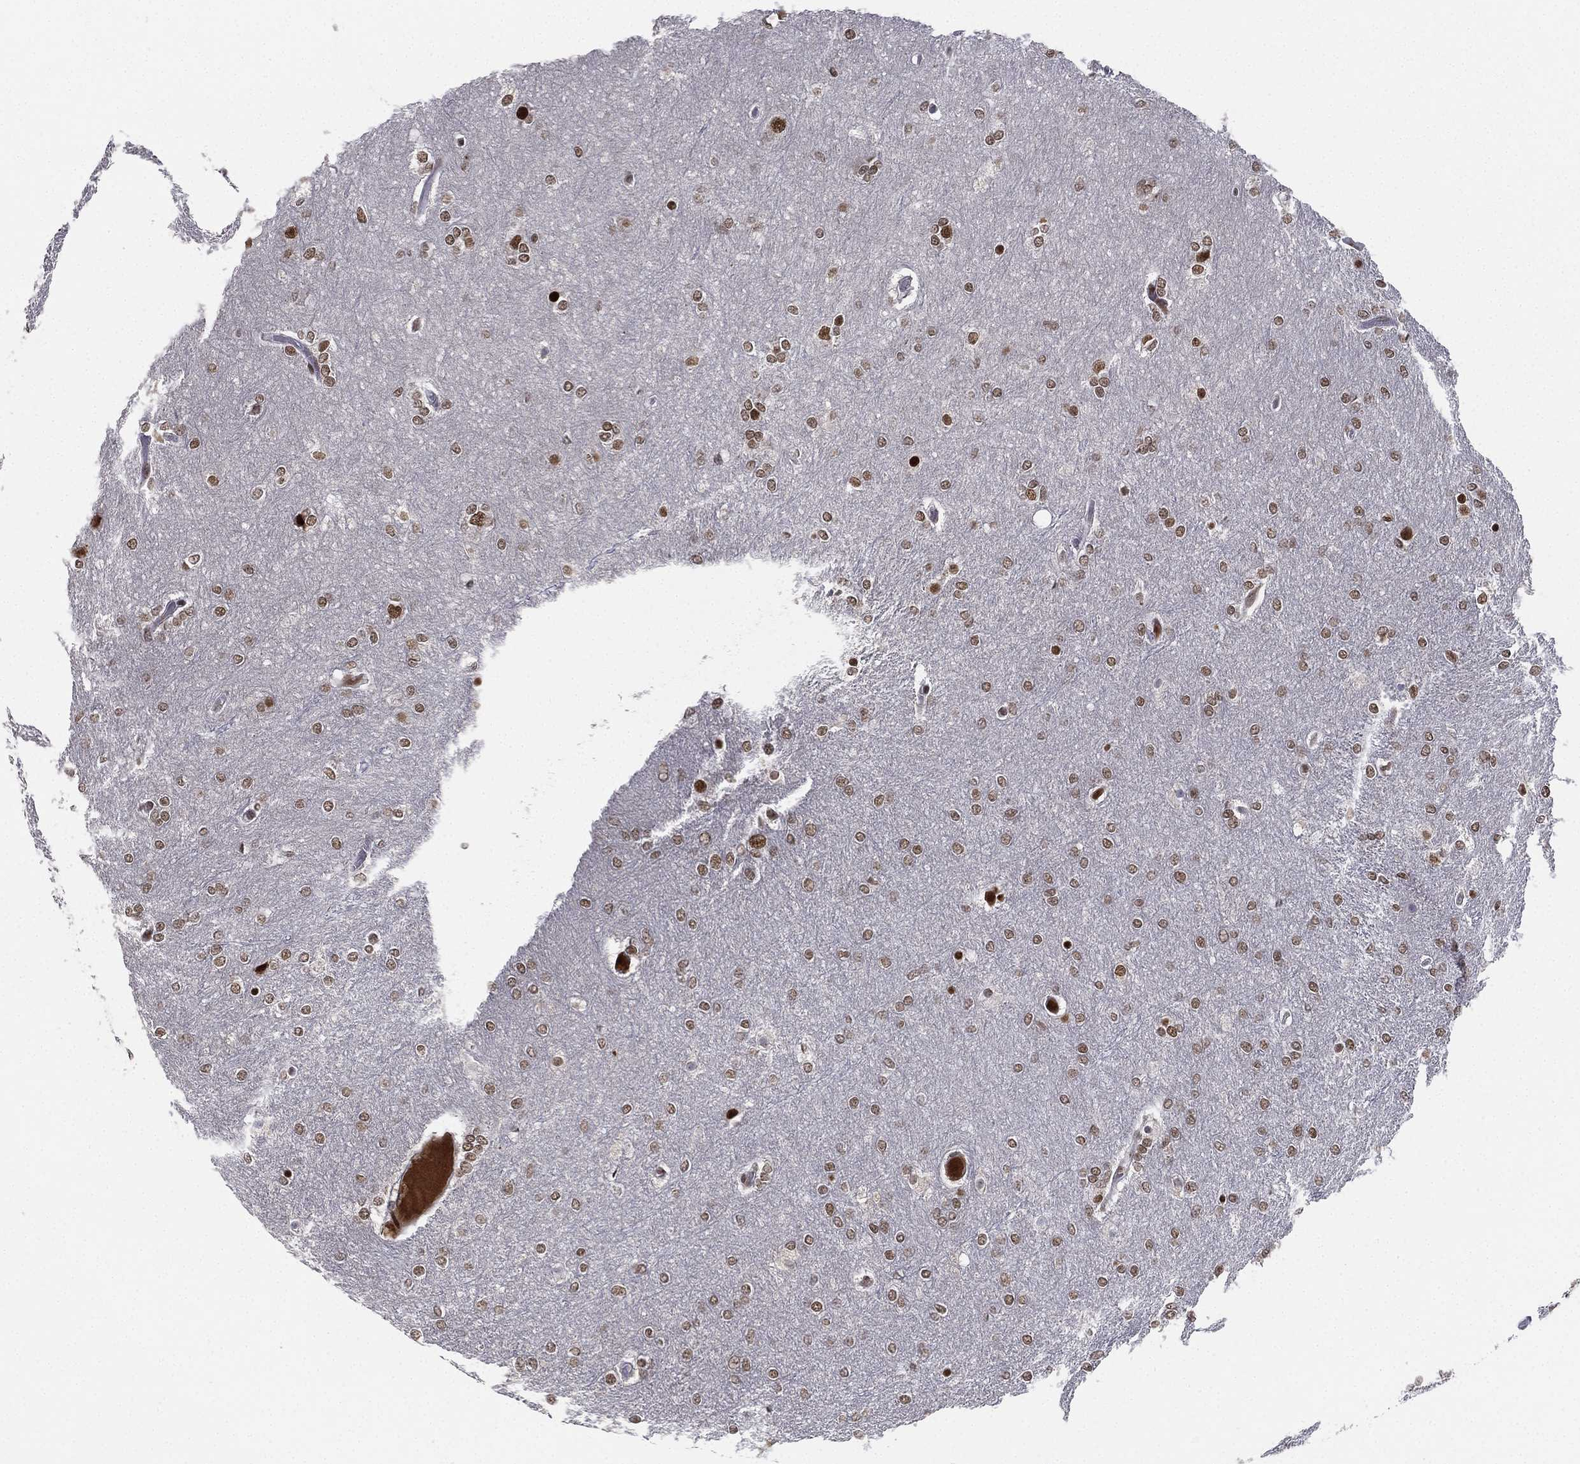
{"staining": {"intensity": "moderate", "quantity": ">75%", "location": "nuclear"}, "tissue": "glioma", "cell_type": "Tumor cells", "image_type": "cancer", "snomed": [{"axis": "morphology", "description": "Glioma, malignant, High grade"}, {"axis": "topography", "description": "Brain"}], "caption": "This is a histology image of immunohistochemistry staining of glioma, which shows moderate positivity in the nuclear of tumor cells.", "gene": "RTF1", "patient": {"sex": "female", "age": 61}}